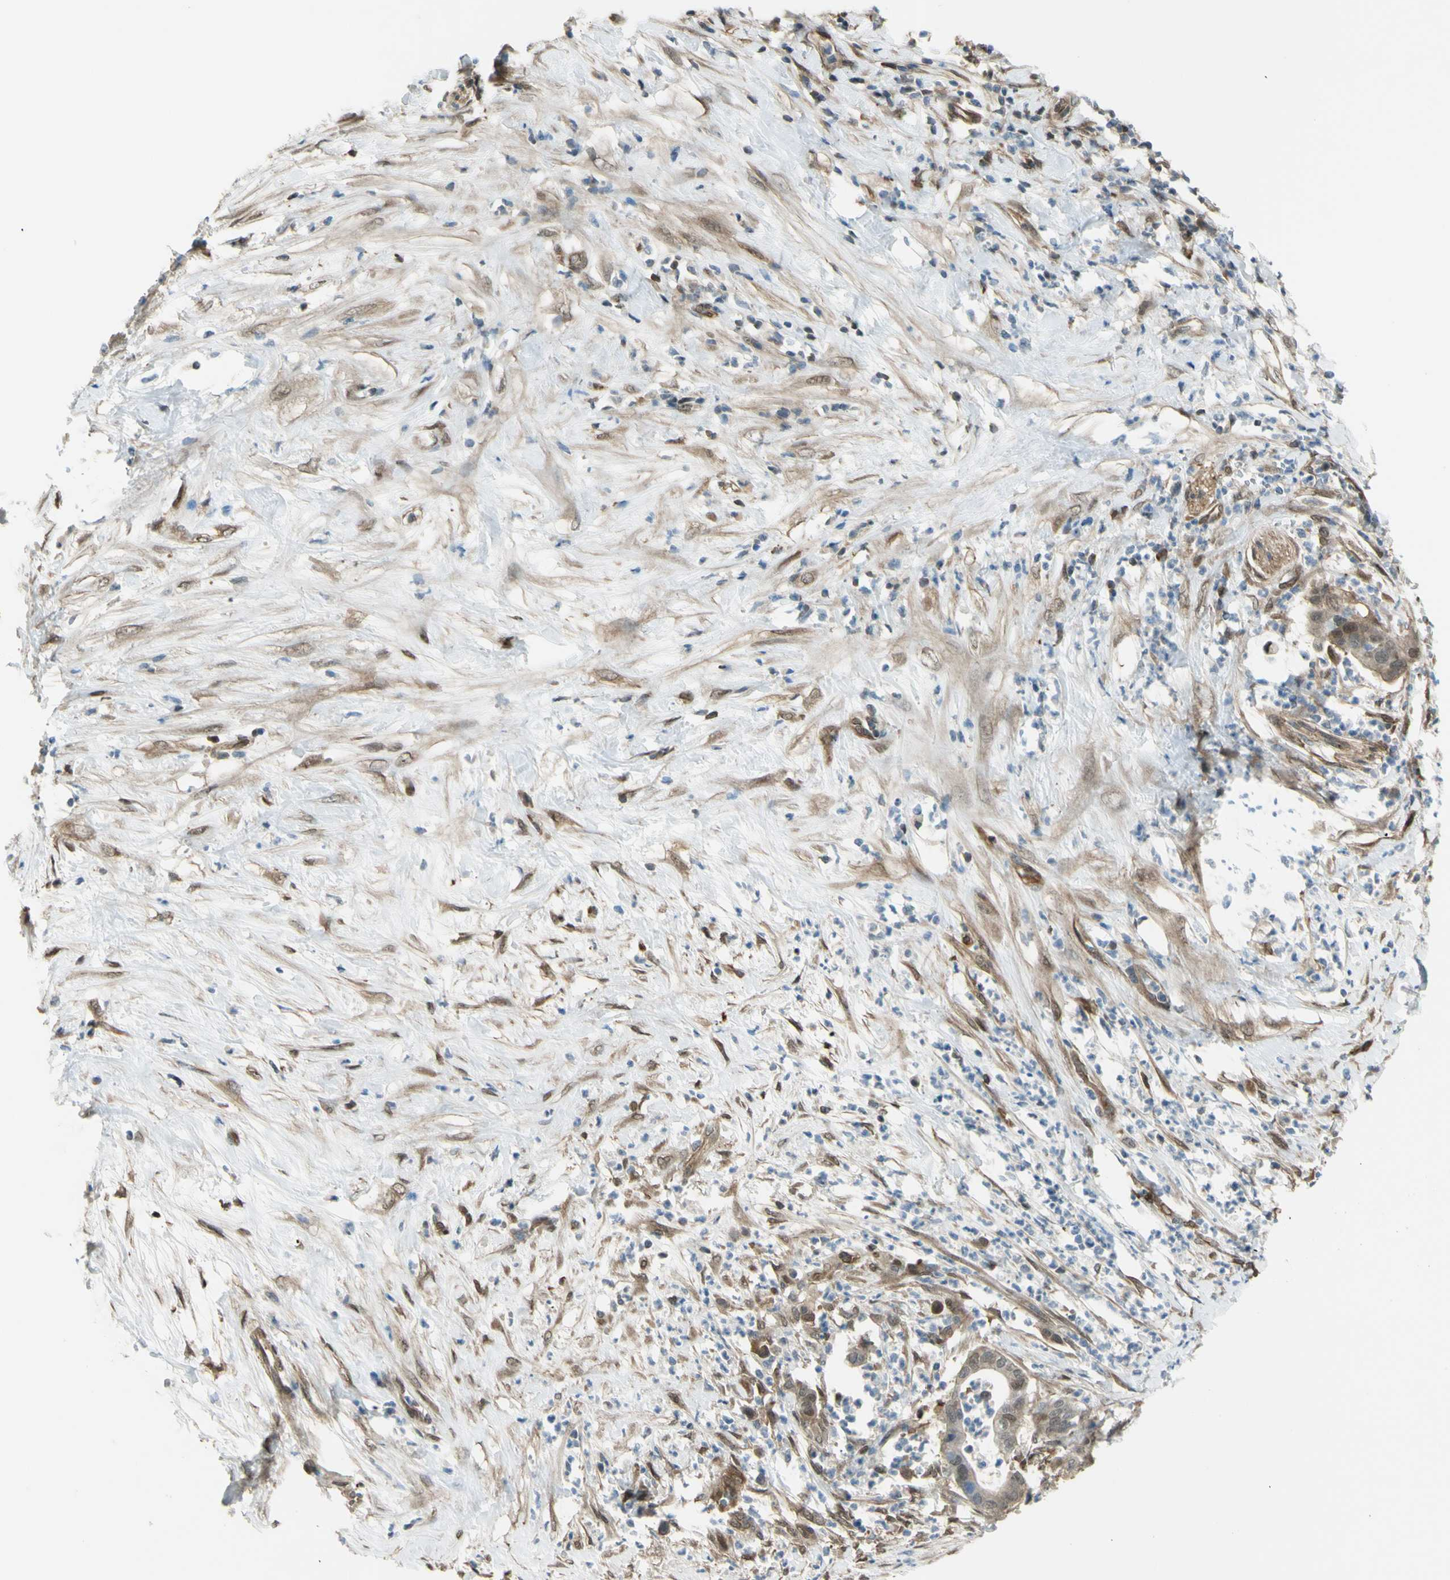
{"staining": {"intensity": "weak", "quantity": ">75%", "location": "cytoplasmic/membranous"}, "tissue": "pancreatic cancer", "cell_type": "Tumor cells", "image_type": "cancer", "snomed": [{"axis": "morphology", "description": "Adenocarcinoma, NOS"}, {"axis": "topography", "description": "Pancreas"}], "caption": "Immunohistochemistry histopathology image of neoplastic tissue: pancreatic adenocarcinoma stained using immunohistochemistry reveals low levels of weak protein expression localized specifically in the cytoplasmic/membranous of tumor cells, appearing as a cytoplasmic/membranous brown color.", "gene": "YWHAQ", "patient": {"sex": "male", "age": 41}}